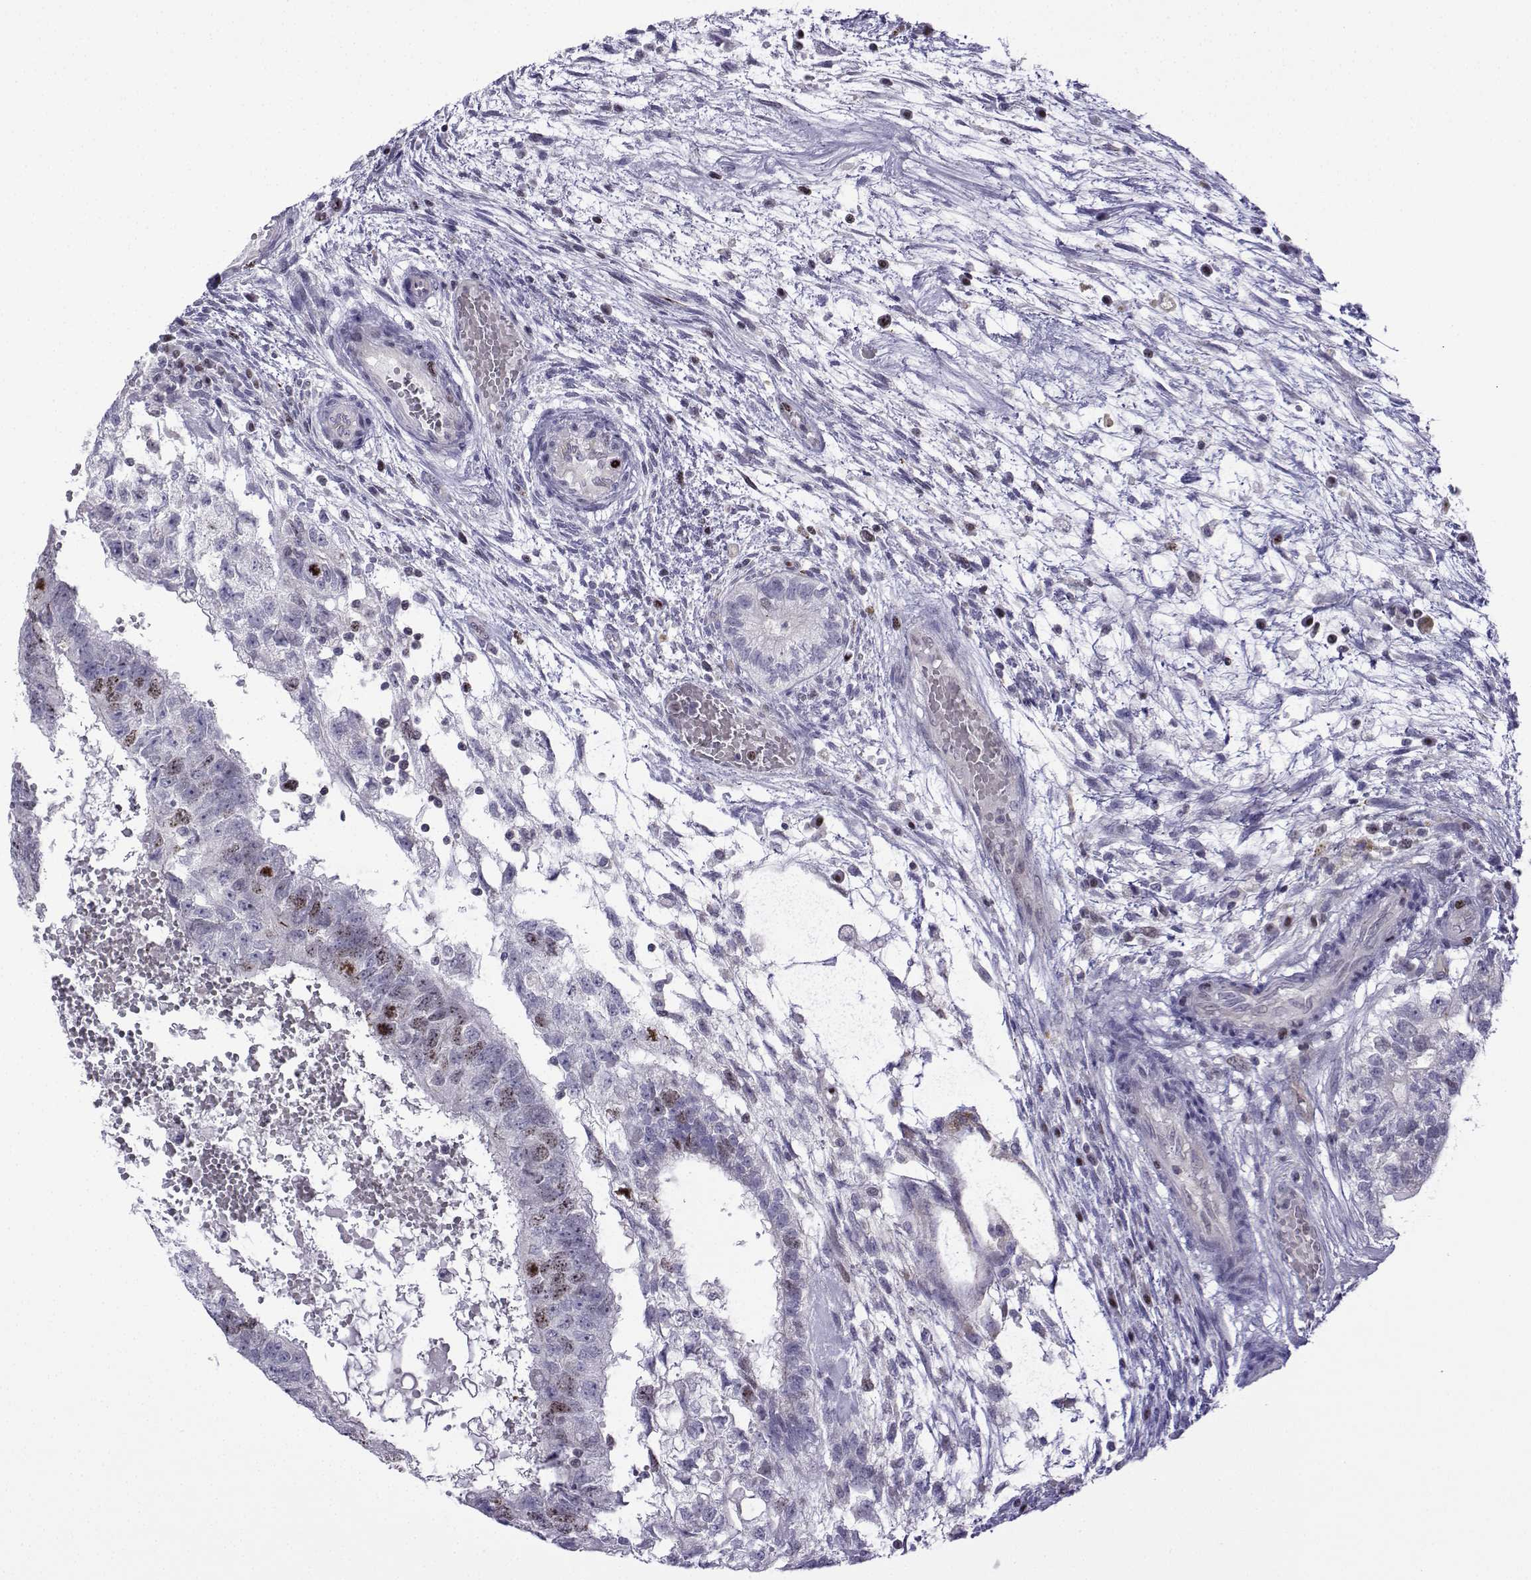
{"staining": {"intensity": "moderate", "quantity": "<25%", "location": "nuclear"}, "tissue": "testis cancer", "cell_type": "Tumor cells", "image_type": "cancer", "snomed": [{"axis": "morphology", "description": "Normal tissue, NOS"}, {"axis": "morphology", "description": "Carcinoma, Embryonal, NOS"}, {"axis": "topography", "description": "Testis"}, {"axis": "topography", "description": "Epididymis"}], "caption": "The micrograph reveals staining of testis embryonal carcinoma, revealing moderate nuclear protein staining (brown color) within tumor cells.", "gene": "INCENP", "patient": {"sex": "male", "age": 32}}